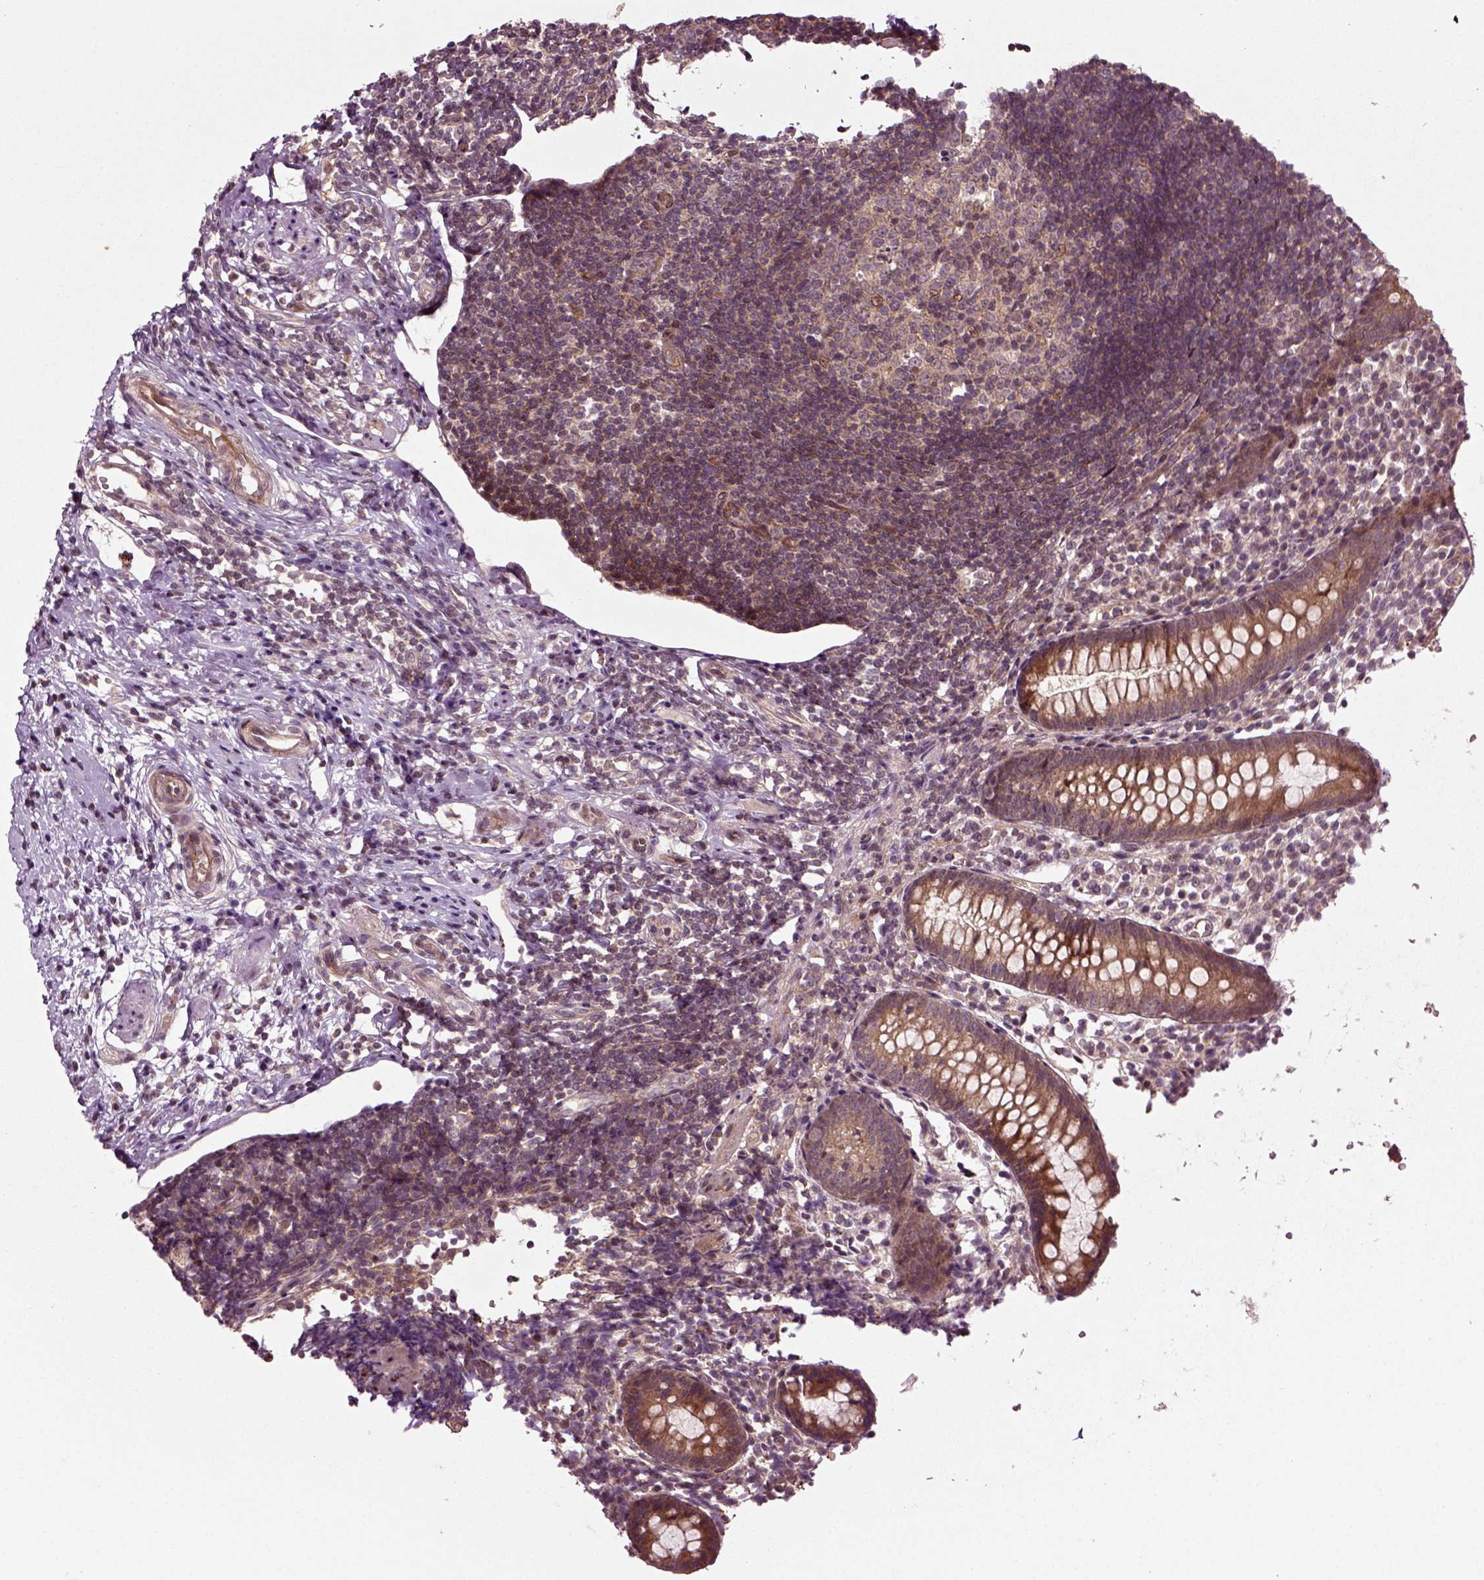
{"staining": {"intensity": "strong", "quantity": ">75%", "location": "cytoplasmic/membranous"}, "tissue": "appendix", "cell_type": "Glandular cells", "image_type": "normal", "snomed": [{"axis": "morphology", "description": "Normal tissue, NOS"}, {"axis": "topography", "description": "Appendix"}], "caption": "Glandular cells reveal high levels of strong cytoplasmic/membranous staining in approximately >75% of cells in normal human appendix. (DAB = brown stain, brightfield microscopy at high magnification).", "gene": "PLCD3", "patient": {"sex": "female", "age": 40}}